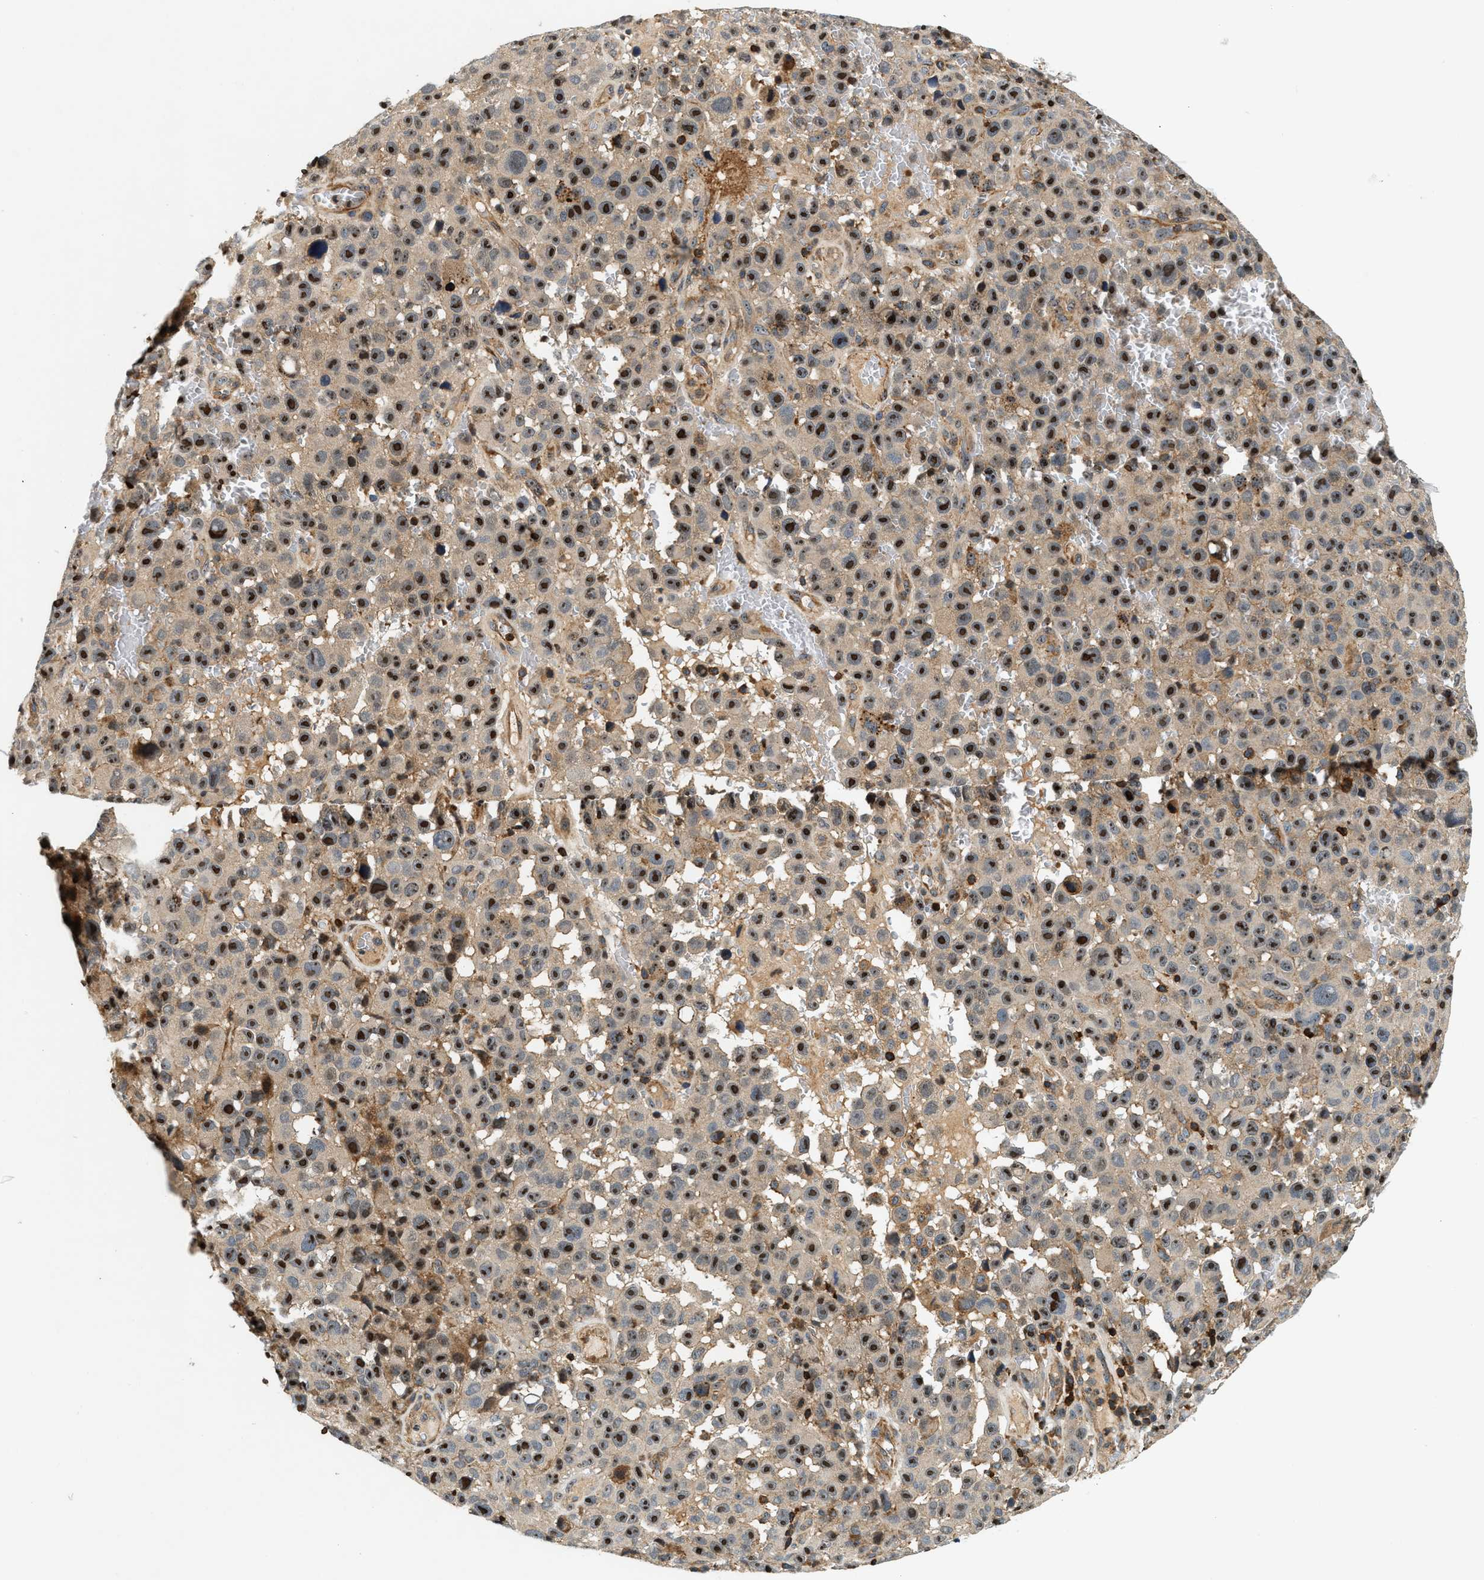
{"staining": {"intensity": "moderate", "quantity": ">75%", "location": "cytoplasmic/membranous,nuclear"}, "tissue": "melanoma", "cell_type": "Tumor cells", "image_type": "cancer", "snomed": [{"axis": "morphology", "description": "Malignant melanoma, NOS"}, {"axis": "topography", "description": "Skin"}], "caption": "Human melanoma stained with a protein marker shows moderate staining in tumor cells.", "gene": "SAMD9", "patient": {"sex": "female", "age": 82}}